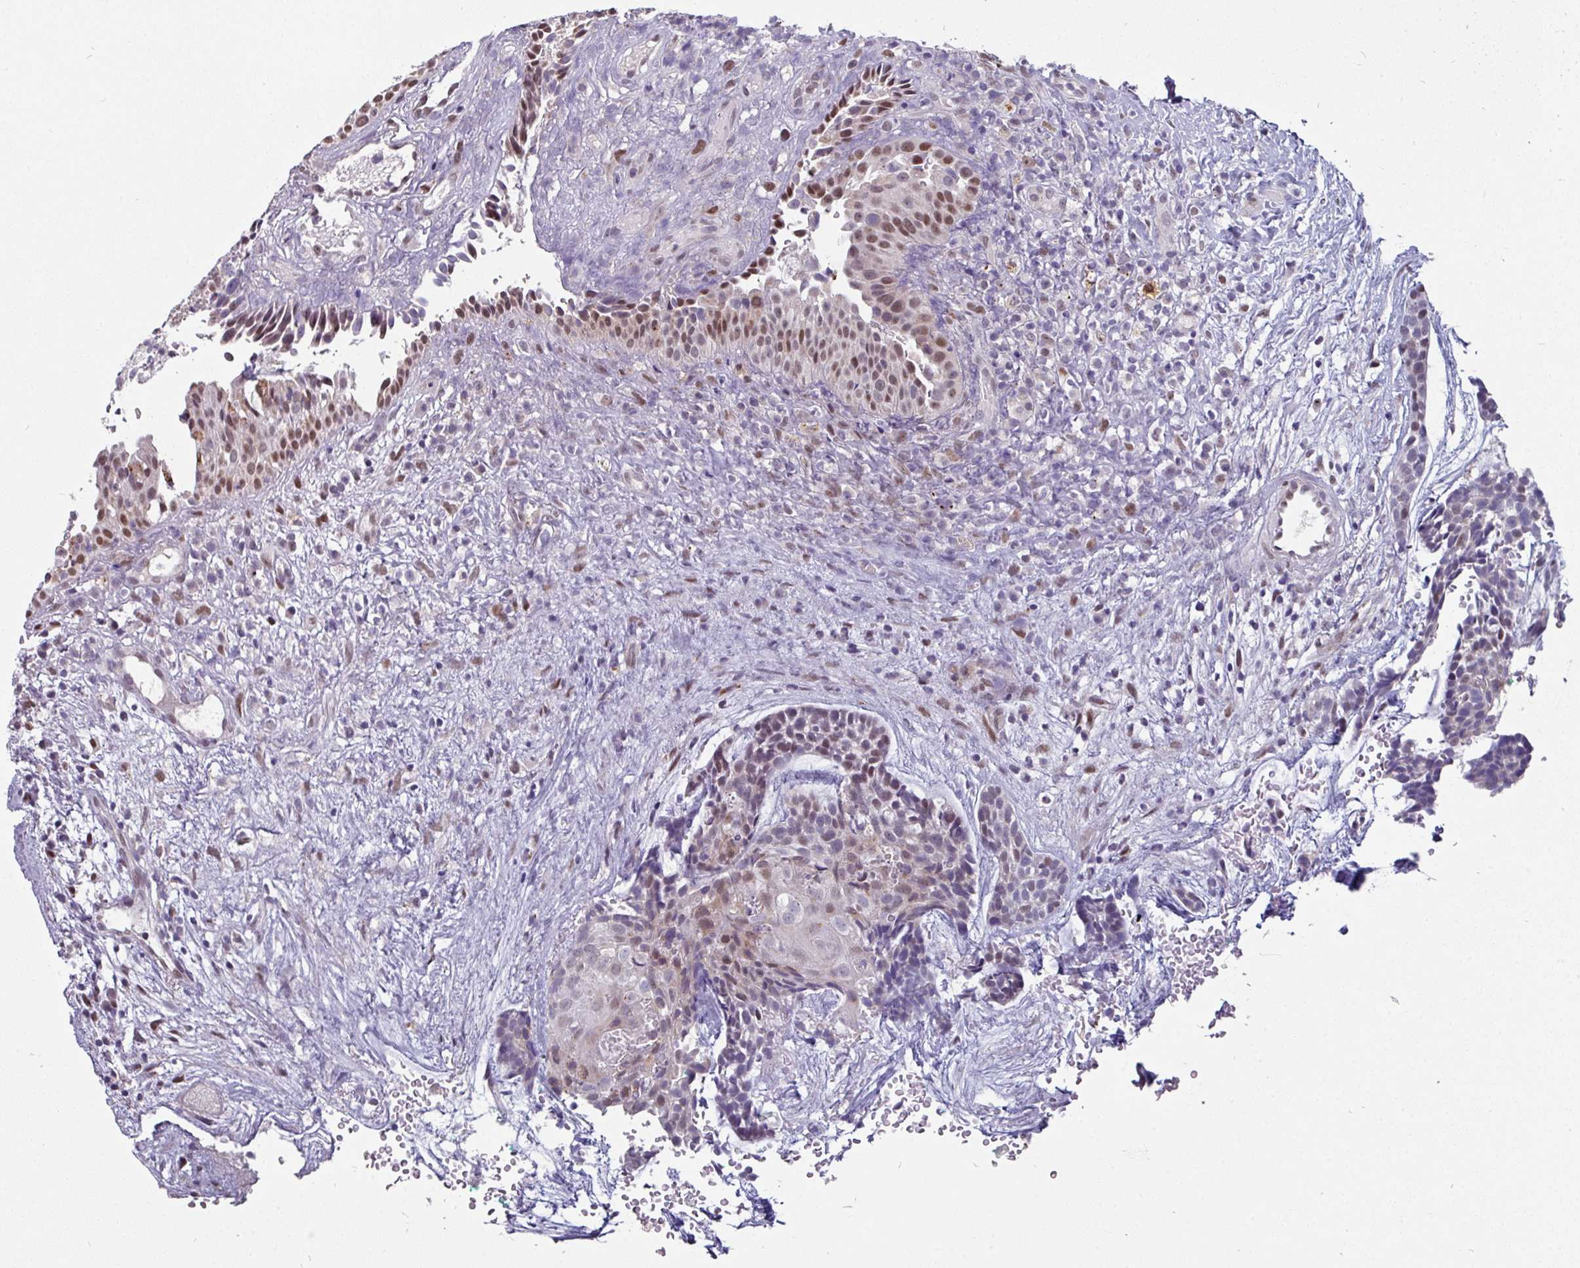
{"staining": {"intensity": "moderate", "quantity": "25%-75%", "location": "nuclear"}, "tissue": "head and neck cancer", "cell_type": "Tumor cells", "image_type": "cancer", "snomed": [{"axis": "morphology", "description": "Adenocarcinoma, NOS"}, {"axis": "topography", "description": "Subcutis"}, {"axis": "topography", "description": "Head-Neck"}], "caption": "Immunohistochemical staining of adenocarcinoma (head and neck) shows medium levels of moderate nuclear staining in about 25%-75% of tumor cells.", "gene": "SWSAP1", "patient": {"sex": "female", "age": 73}}